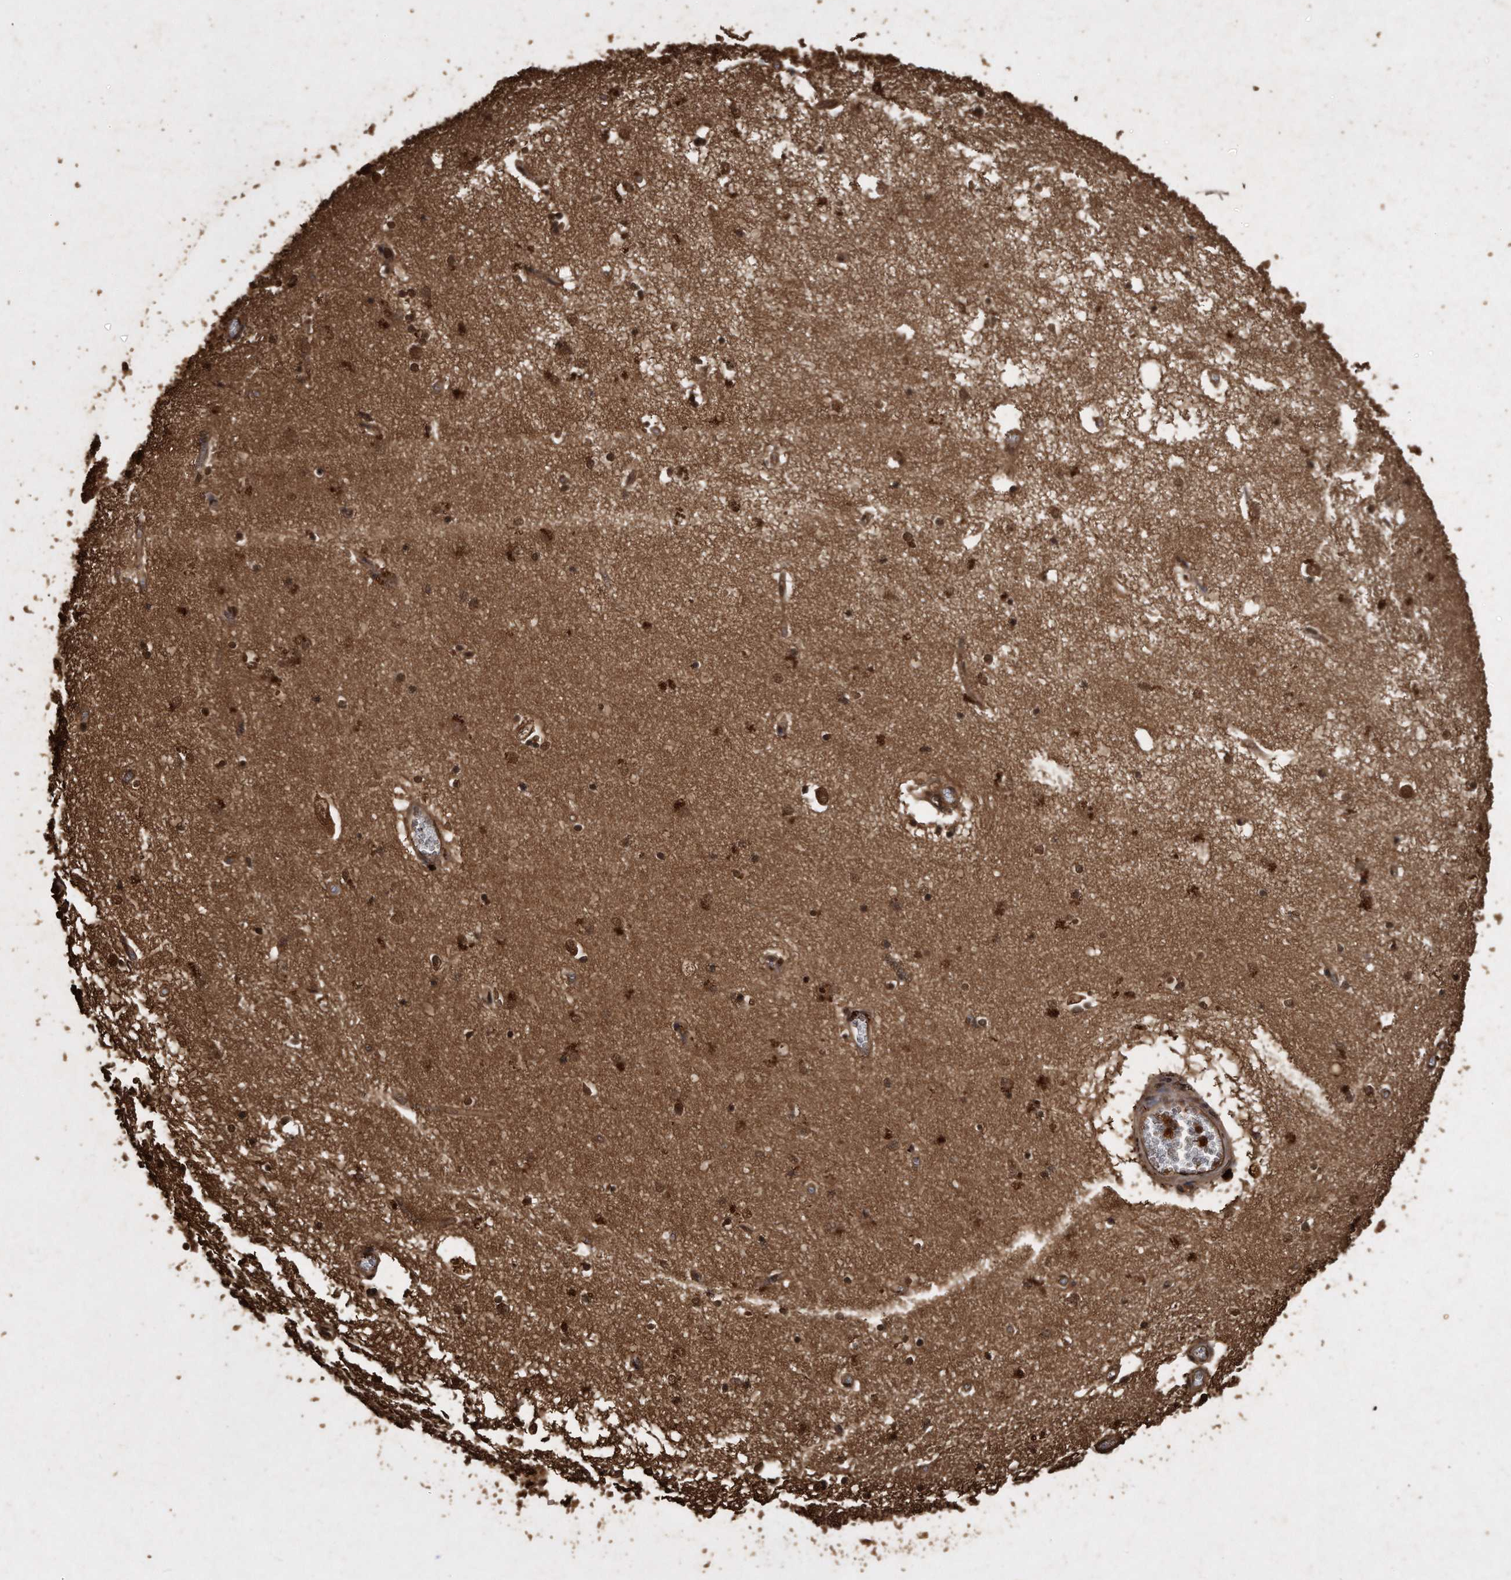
{"staining": {"intensity": "moderate", "quantity": "25%-75%", "location": "cytoplasmic/membranous,nuclear"}, "tissue": "hippocampus", "cell_type": "Glial cells", "image_type": "normal", "snomed": [{"axis": "morphology", "description": "Normal tissue, NOS"}, {"axis": "topography", "description": "Hippocampus"}], "caption": "This micrograph exhibits normal hippocampus stained with immunohistochemistry (IHC) to label a protein in brown. The cytoplasmic/membranous,nuclear of glial cells show moderate positivity for the protein. Nuclei are counter-stained blue.", "gene": "CFLAR", "patient": {"sex": "male", "age": 70}}